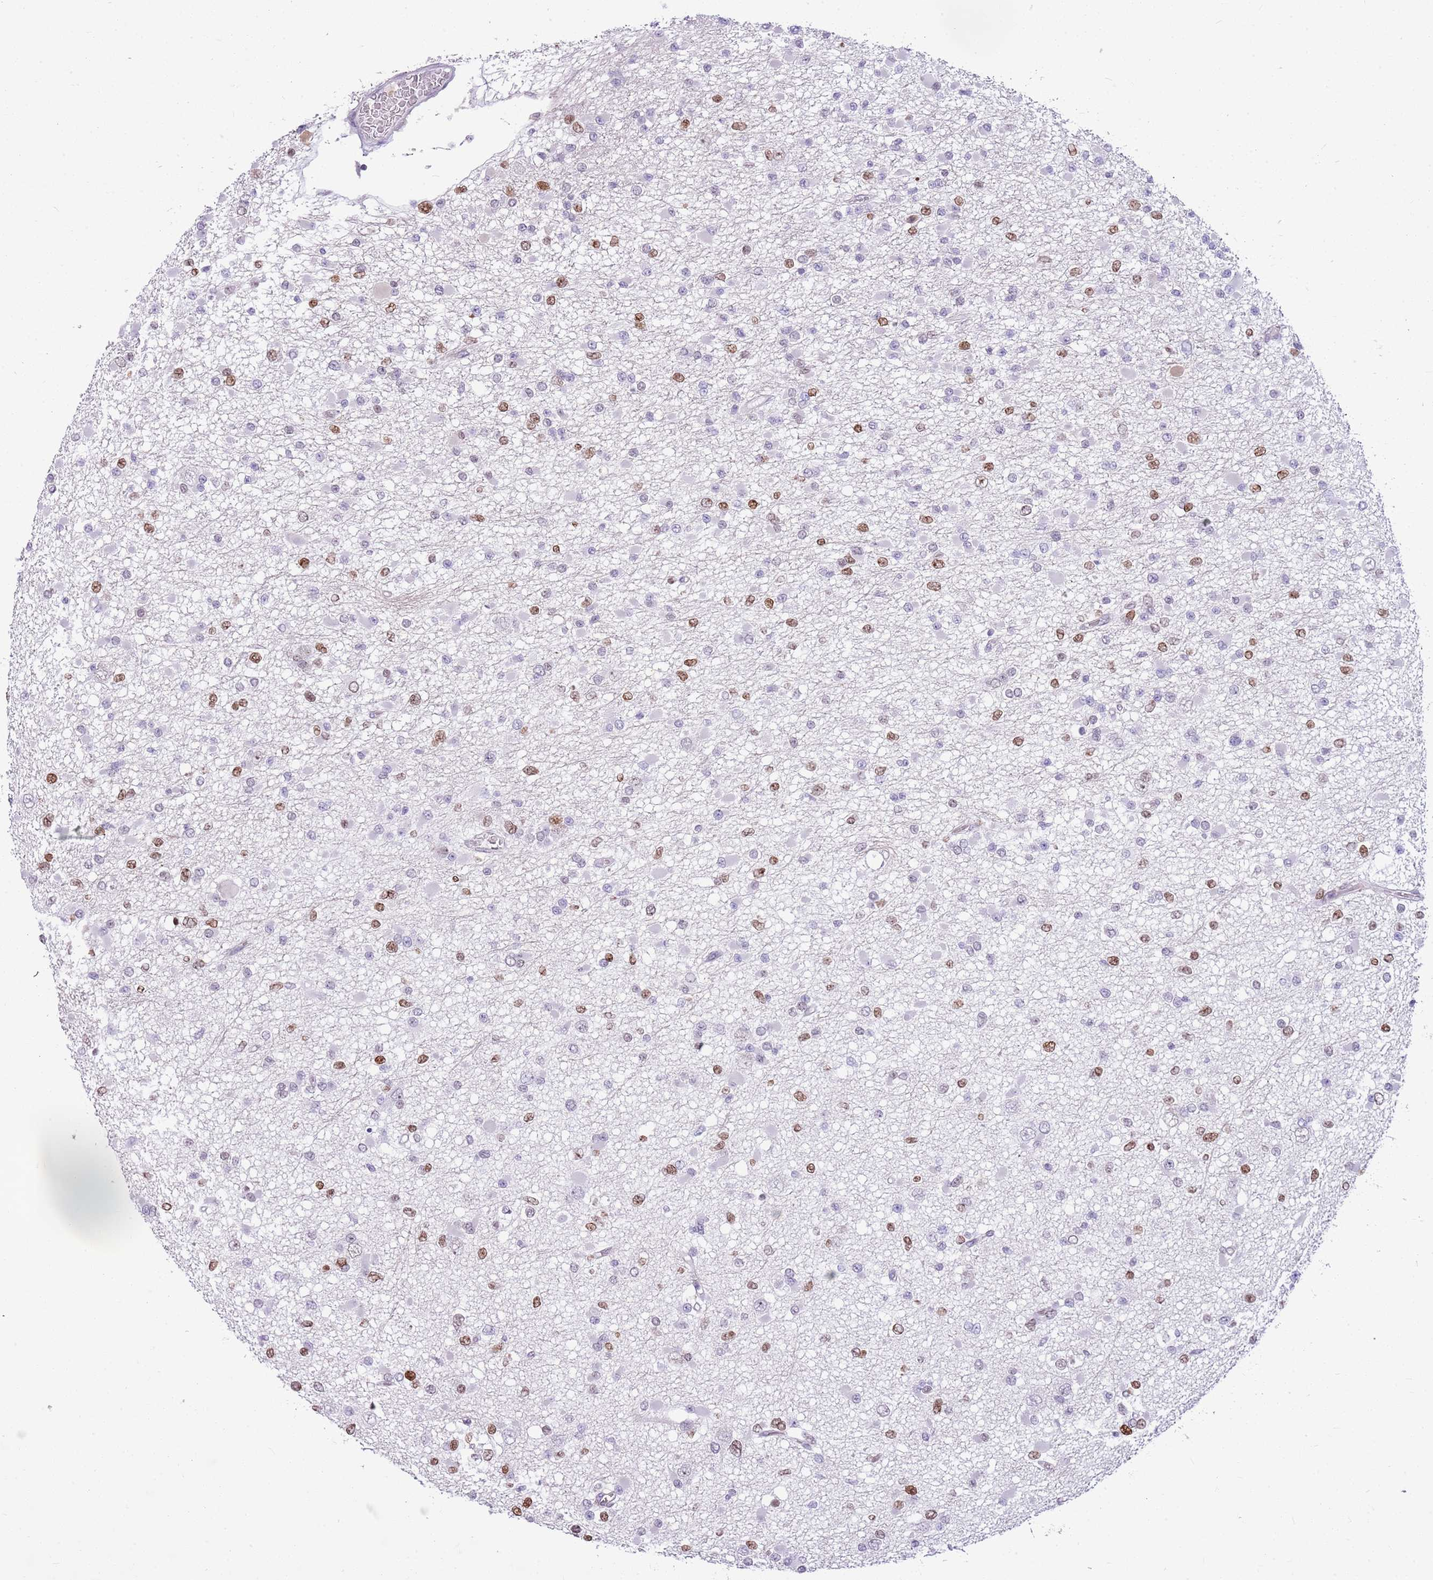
{"staining": {"intensity": "moderate", "quantity": "25%-75%", "location": "nuclear"}, "tissue": "glioma", "cell_type": "Tumor cells", "image_type": "cancer", "snomed": [{"axis": "morphology", "description": "Glioma, malignant, Low grade"}, {"axis": "topography", "description": "Brain"}], "caption": "A high-resolution micrograph shows immunohistochemistry staining of glioma, which exhibits moderate nuclear expression in about 25%-75% of tumor cells.", "gene": "DHX32", "patient": {"sex": "female", "age": 22}}